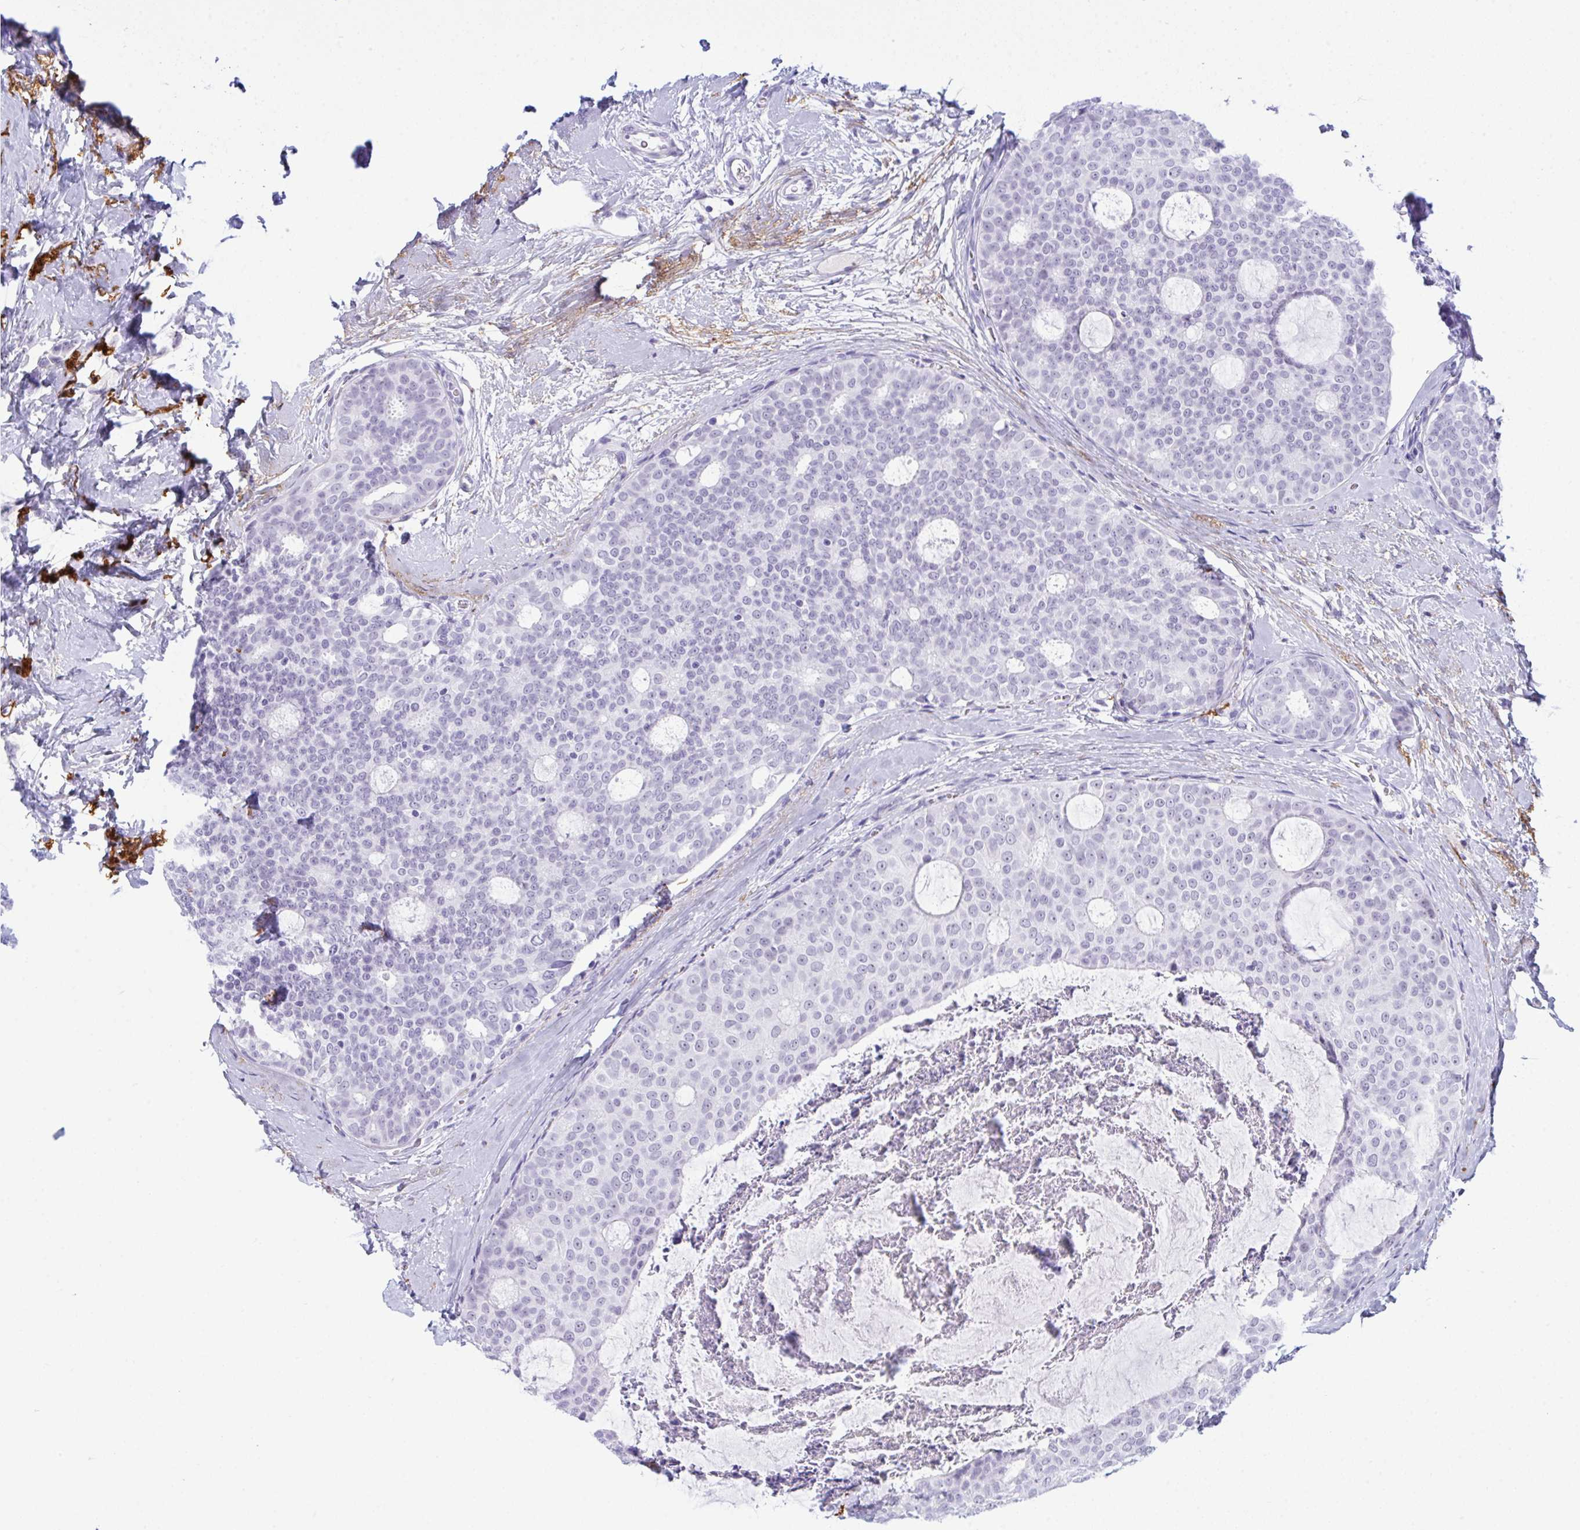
{"staining": {"intensity": "negative", "quantity": "none", "location": "none"}, "tissue": "breast cancer", "cell_type": "Tumor cells", "image_type": "cancer", "snomed": [{"axis": "morphology", "description": "Duct carcinoma"}, {"axis": "topography", "description": "Breast"}], "caption": "An image of human invasive ductal carcinoma (breast) is negative for staining in tumor cells. The staining was performed using DAB (3,3'-diaminobenzidine) to visualize the protein expression in brown, while the nuclei were stained in blue with hematoxylin (Magnification: 20x).", "gene": "ELN", "patient": {"sex": "female", "age": 45}}